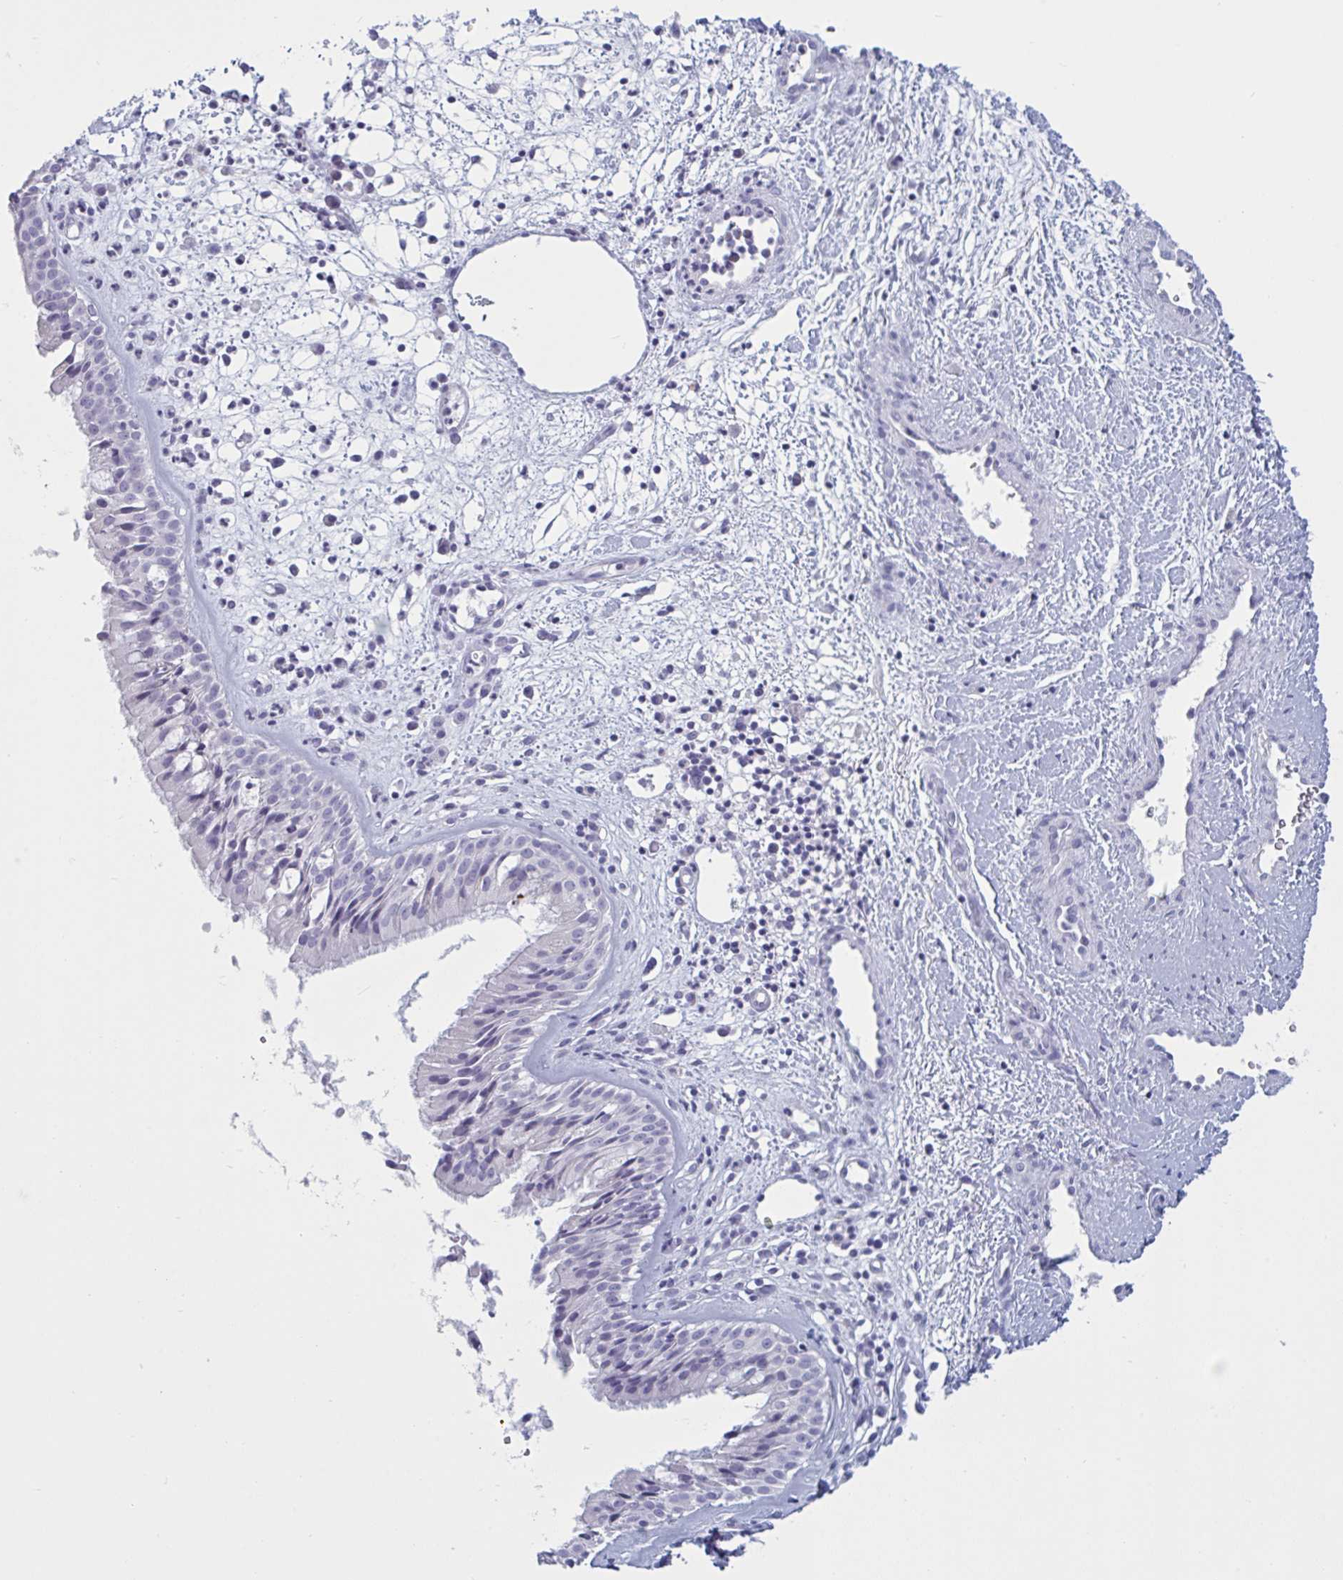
{"staining": {"intensity": "negative", "quantity": "none", "location": "none"}, "tissue": "nasopharynx", "cell_type": "Respiratory epithelial cells", "image_type": "normal", "snomed": [{"axis": "morphology", "description": "Normal tissue, NOS"}, {"axis": "topography", "description": "Nasopharynx"}], "caption": "DAB immunohistochemical staining of normal human nasopharynx exhibits no significant staining in respiratory epithelial cells.", "gene": "NDUFC2", "patient": {"sex": "male", "age": 65}}